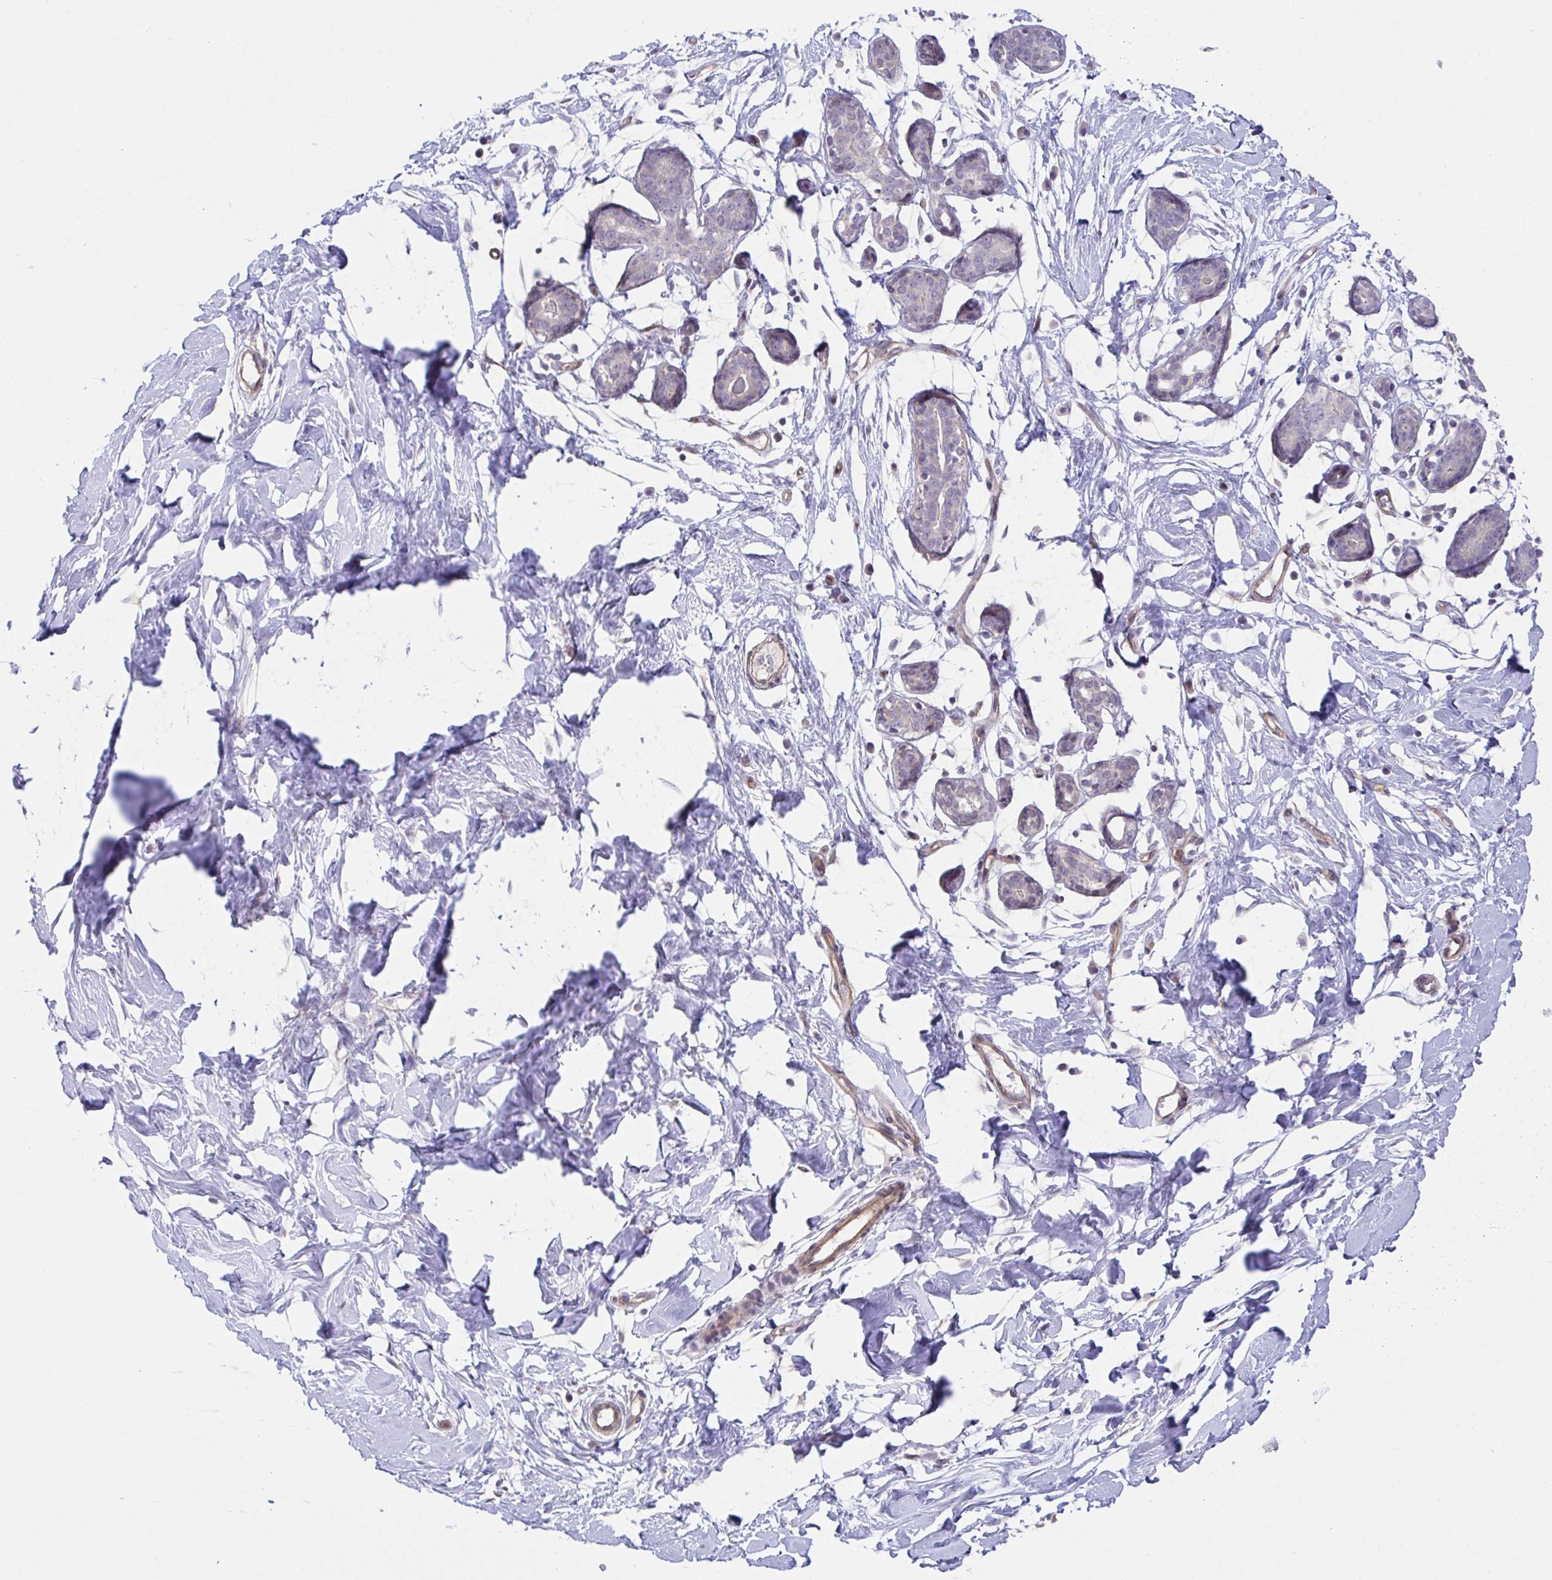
{"staining": {"intensity": "negative", "quantity": "none", "location": "none"}, "tissue": "breast", "cell_type": "Adipocytes", "image_type": "normal", "snomed": [{"axis": "morphology", "description": "Normal tissue, NOS"}, {"axis": "topography", "description": "Breast"}], "caption": "DAB (3,3'-diaminobenzidine) immunohistochemical staining of benign breast exhibits no significant positivity in adipocytes. (IHC, brightfield microscopy, high magnification).", "gene": "RHOXF1", "patient": {"sex": "female", "age": 27}}